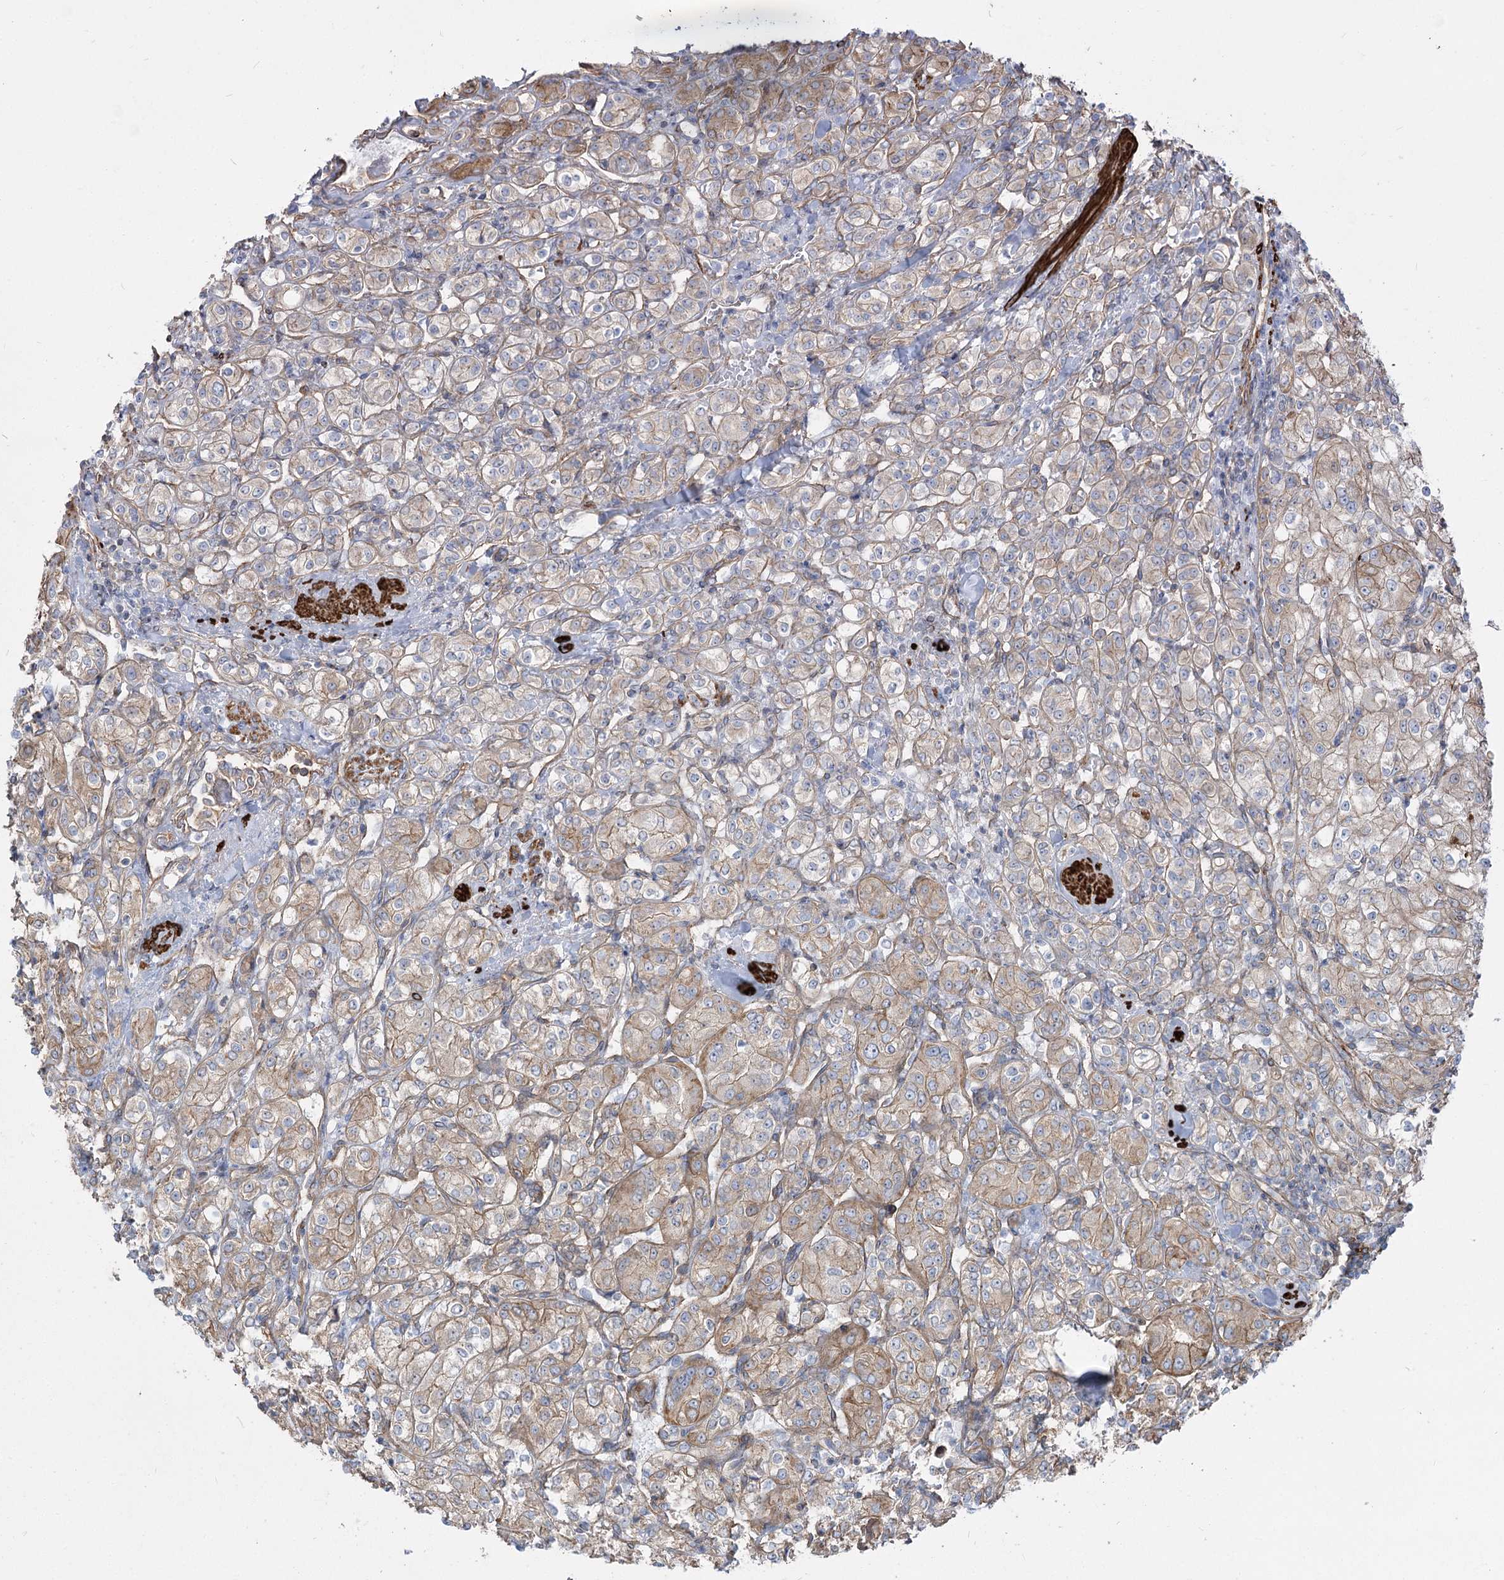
{"staining": {"intensity": "weak", "quantity": ">75%", "location": "cytoplasmic/membranous"}, "tissue": "renal cancer", "cell_type": "Tumor cells", "image_type": "cancer", "snomed": [{"axis": "morphology", "description": "Adenocarcinoma, NOS"}, {"axis": "topography", "description": "Kidney"}], "caption": "Renal adenocarcinoma stained with a brown dye shows weak cytoplasmic/membranous positive staining in about >75% of tumor cells.", "gene": "PLEKHA5", "patient": {"sex": "male", "age": 77}}